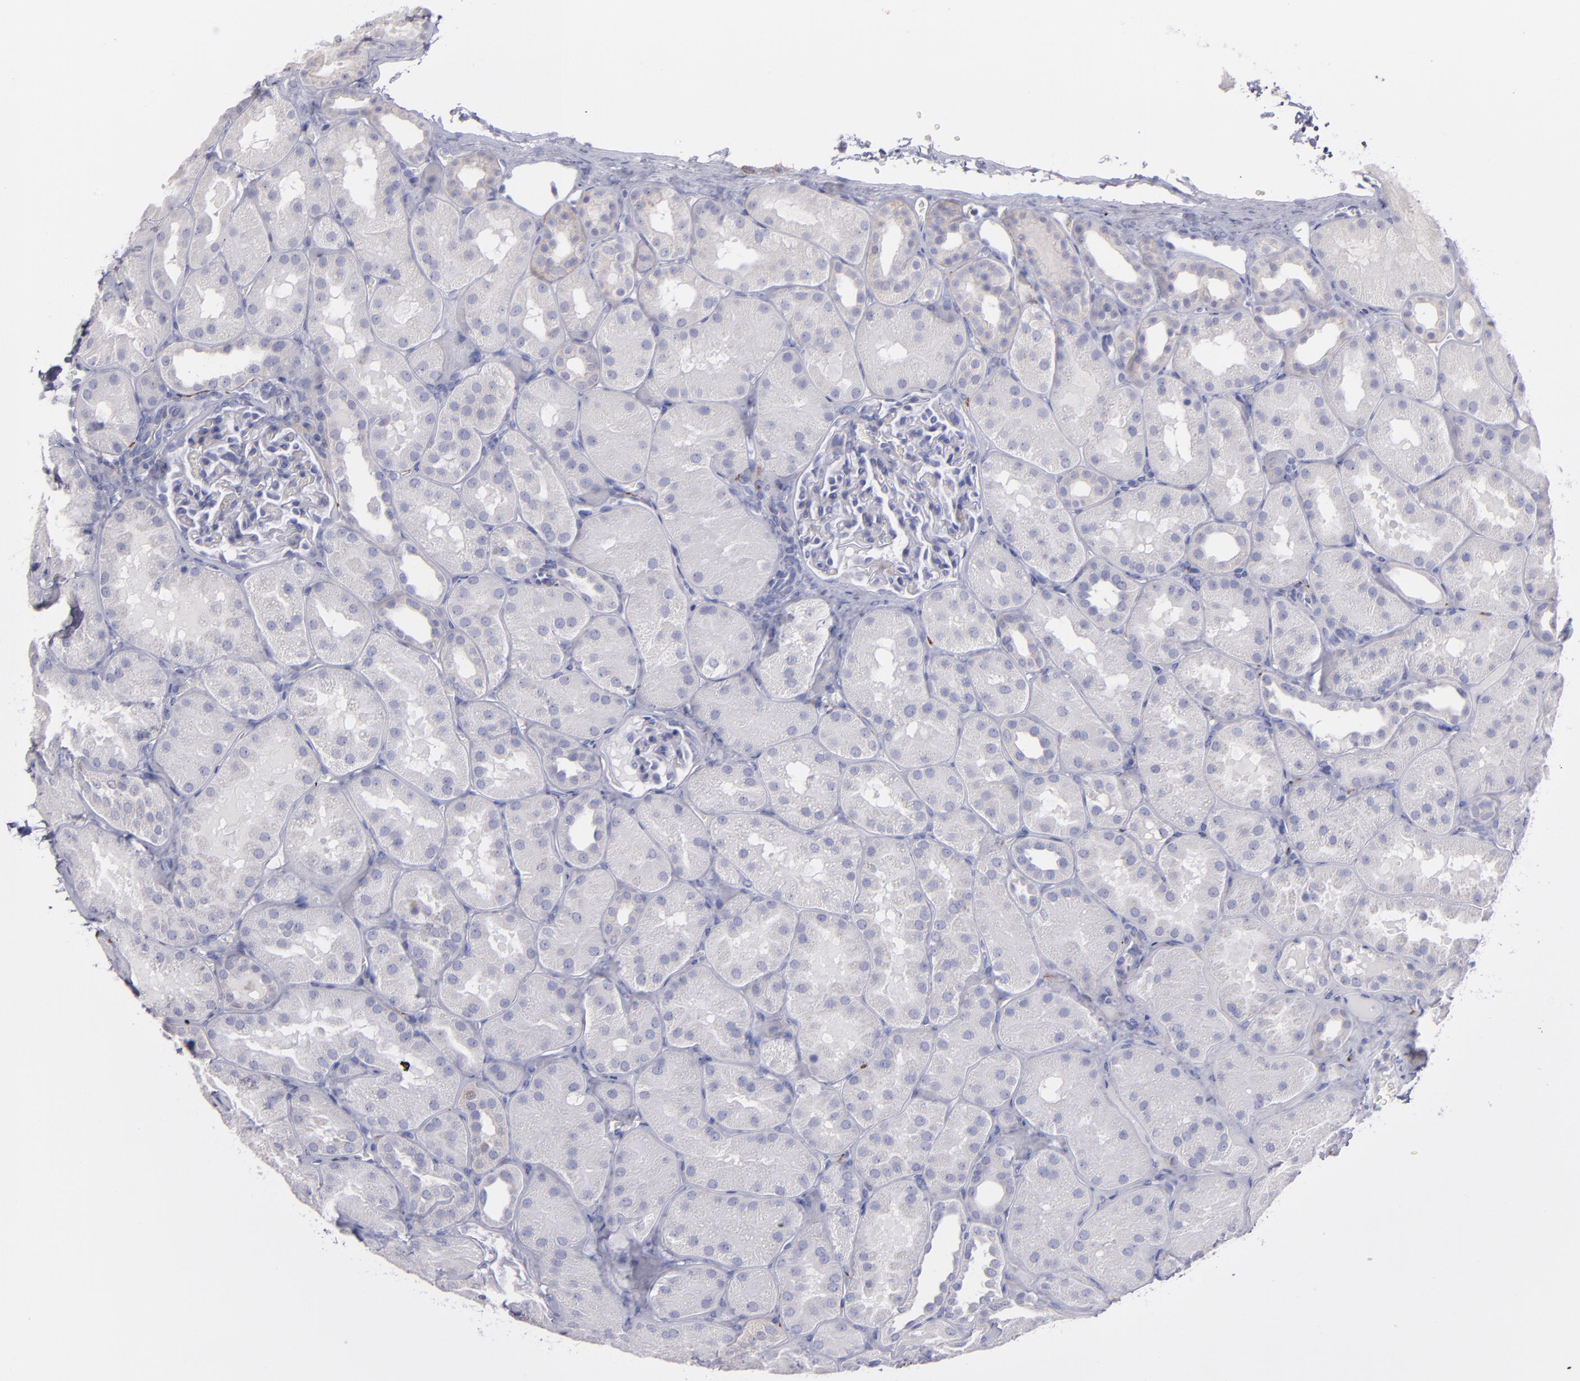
{"staining": {"intensity": "negative", "quantity": "none", "location": "none"}, "tissue": "kidney", "cell_type": "Cells in glomeruli", "image_type": "normal", "snomed": [{"axis": "morphology", "description": "Normal tissue, NOS"}, {"axis": "topography", "description": "Kidney"}], "caption": "A high-resolution micrograph shows IHC staining of unremarkable kidney, which displays no significant positivity in cells in glomeruli. (DAB (3,3'-diaminobenzidine) immunohistochemistry with hematoxylin counter stain).", "gene": "SNAP25", "patient": {"sex": "male", "age": 28}}